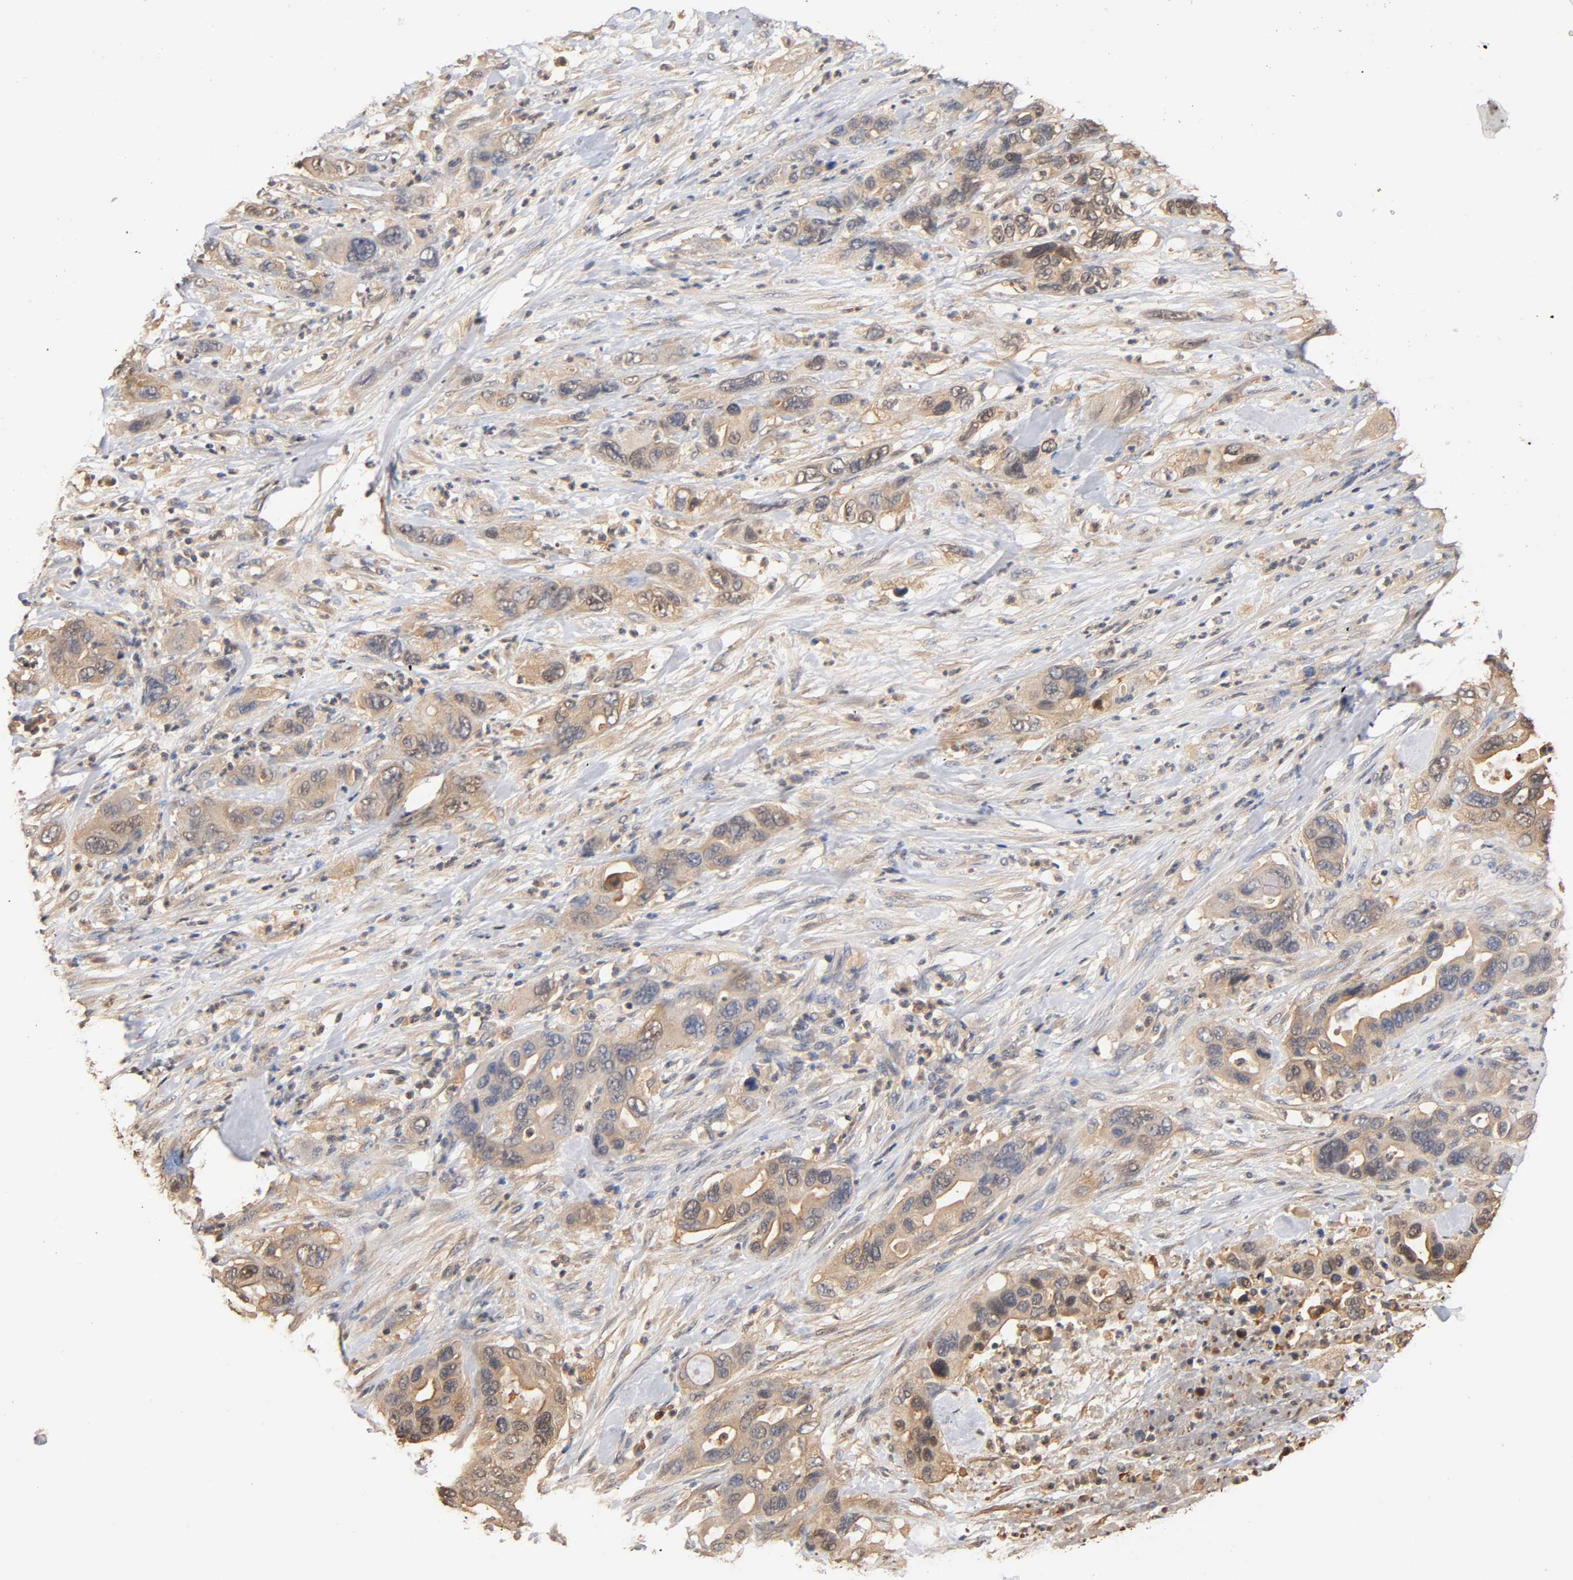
{"staining": {"intensity": "weak", "quantity": ">75%", "location": "cytoplasmic/membranous"}, "tissue": "pancreatic cancer", "cell_type": "Tumor cells", "image_type": "cancer", "snomed": [{"axis": "morphology", "description": "Adenocarcinoma, NOS"}, {"axis": "topography", "description": "Pancreas"}], "caption": "The immunohistochemical stain highlights weak cytoplasmic/membranous positivity in tumor cells of adenocarcinoma (pancreatic) tissue.", "gene": "ALDOA", "patient": {"sex": "female", "age": 71}}